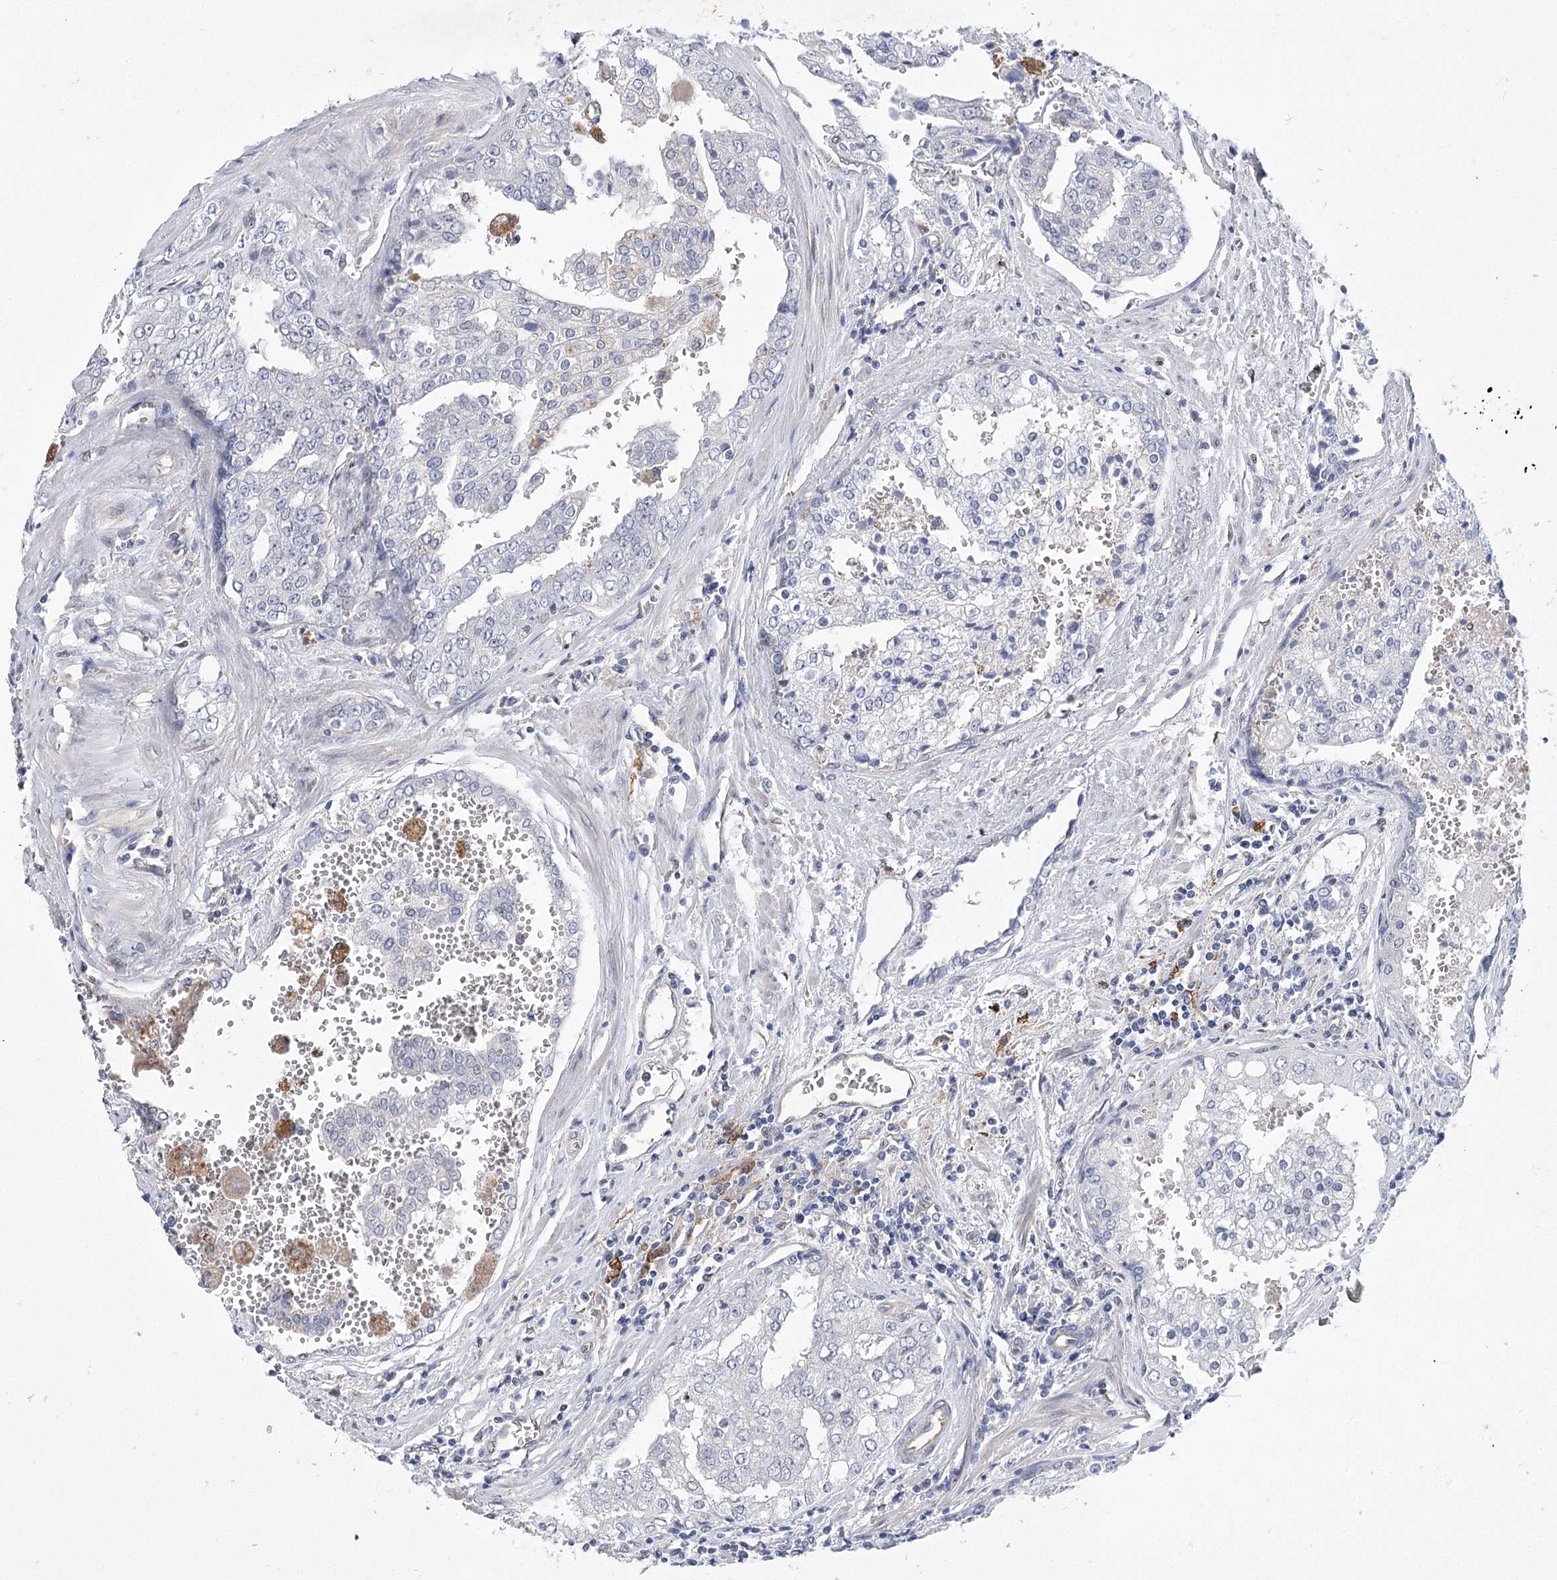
{"staining": {"intensity": "negative", "quantity": "none", "location": "none"}, "tissue": "prostate cancer", "cell_type": "Tumor cells", "image_type": "cancer", "snomed": [{"axis": "morphology", "description": "Adenocarcinoma, High grade"}, {"axis": "topography", "description": "Prostate"}], "caption": "High power microscopy image of an immunohistochemistry image of prostate high-grade adenocarcinoma, revealing no significant expression in tumor cells. Nuclei are stained in blue.", "gene": "THAP6", "patient": {"sex": "male", "age": 68}}